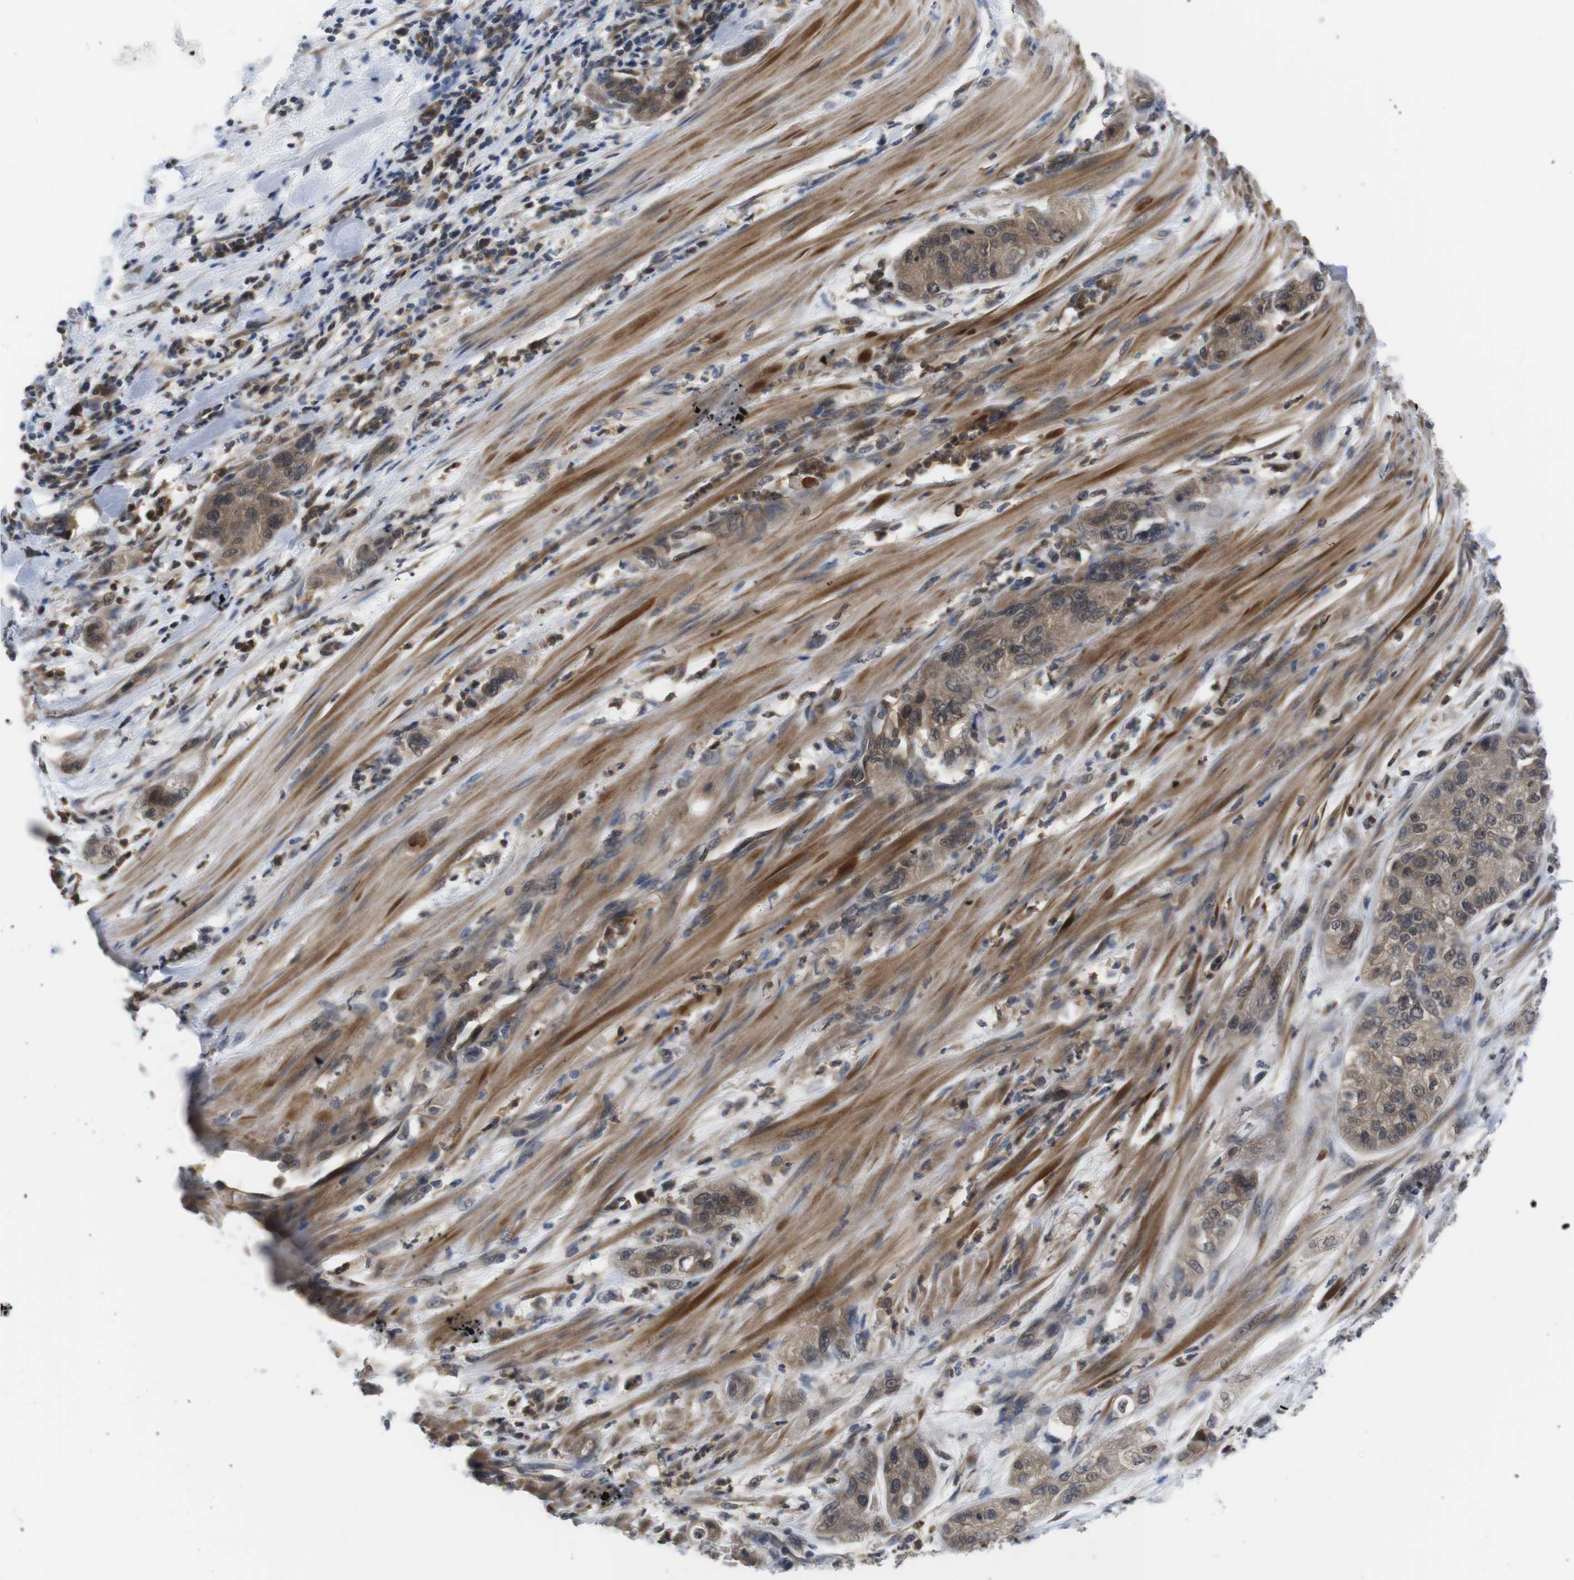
{"staining": {"intensity": "weak", "quantity": ">75%", "location": "cytoplasmic/membranous"}, "tissue": "pancreatic cancer", "cell_type": "Tumor cells", "image_type": "cancer", "snomed": [{"axis": "morphology", "description": "Adenocarcinoma, NOS"}, {"axis": "topography", "description": "Pancreas"}], "caption": "This image demonstrates immunohistochemistry (IHC) staining of adenocarcinoma (pancreatic), with low weak cytoplasmic/membranous expression in approximately >75% of tumor cells.", "gene": "FADD", "patient": {"sex": "female", "age": 78}}